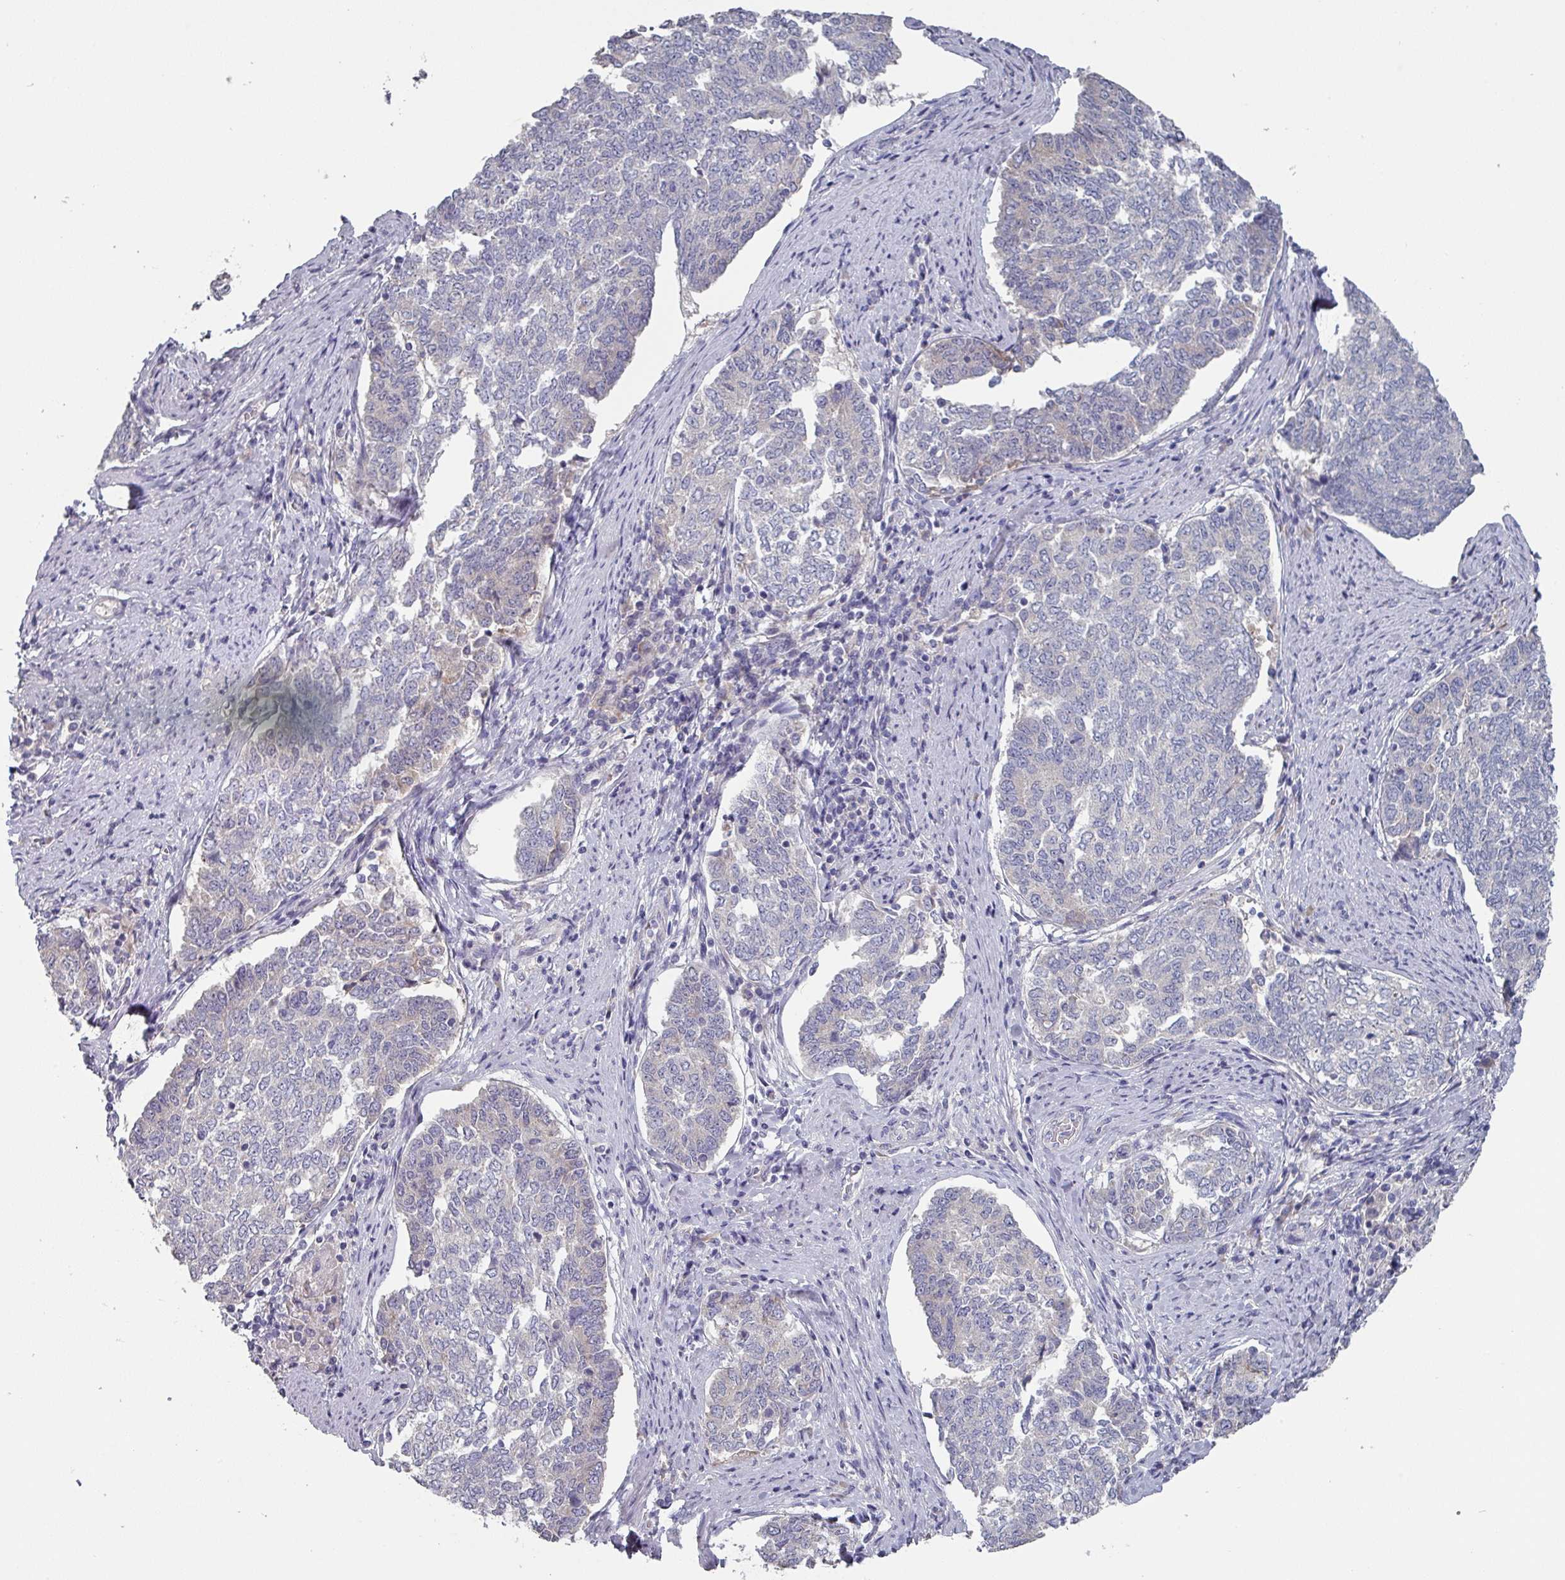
{"staining": {"intensity": "negative", "quantity": "none", "location": "none"}, "tissue": "endometrial cancer", "cell_type": "Tumor cells", "image_type": "cancer", "snomed": [{"axis": "morphology", "description": "Adenocarcinoma, NOS"}, {"axis": "topography", "description": "Endometrium"}], "caption": "Protein analysis of adenocarcinoma (endometrial) reveals no significant expression in tumor cells. The staining was performed using DAB to visualize the protein expression in brown, while the nuclei were stained in blue with hematoxylin (Magnification: 20x).", "gene": "PRAMEF8", "patient": {"sex": "female", "age": 80}}